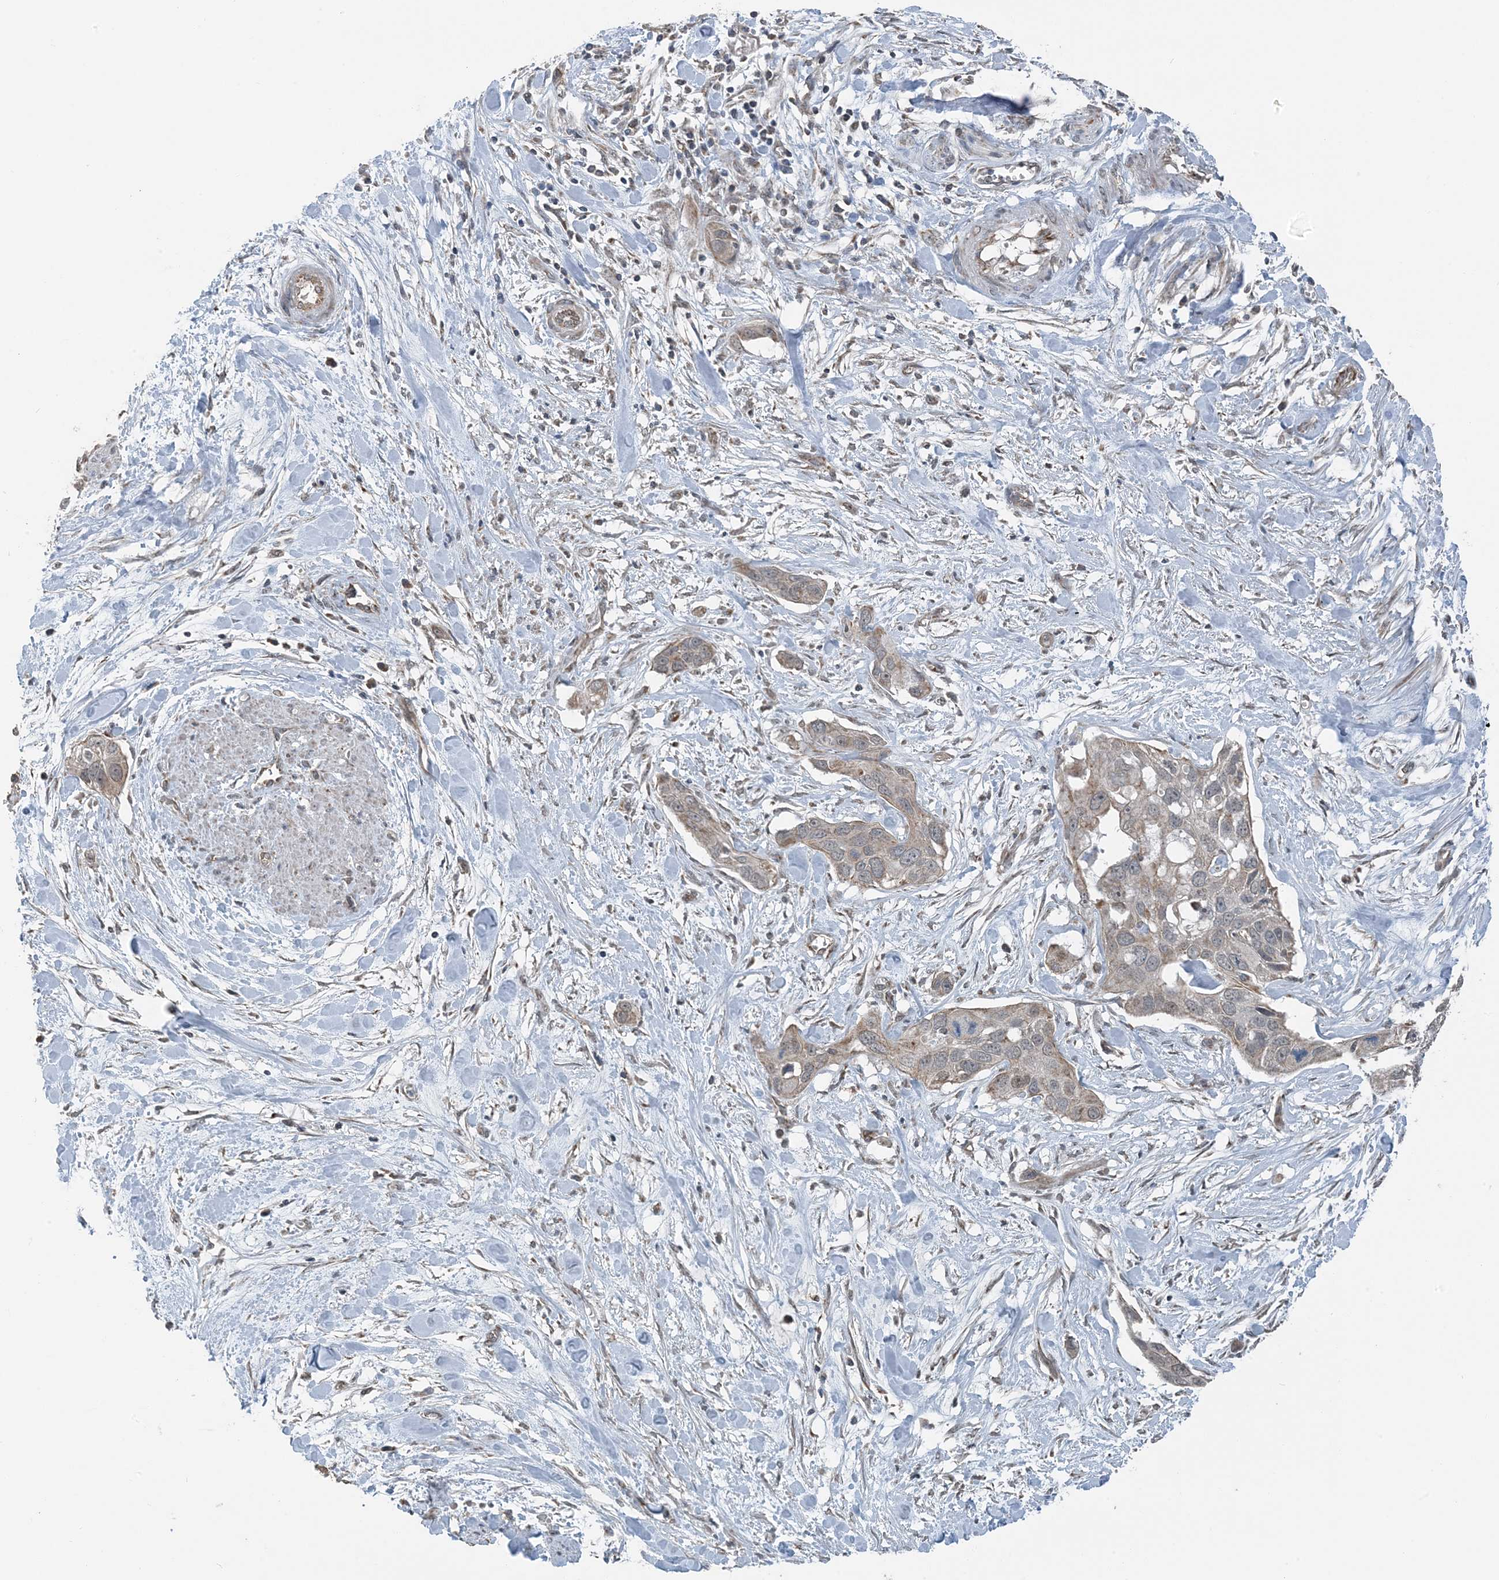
{"staining": {"intensity": "weak", "quantity": ">75%", "location": "cytoplasmic/membranous"}, "tissue": "pancreatic cancer", "cell_type": "Tumor cells", "image_type": "cancer", "snomed": [{"axis": "morphology", "description": "Adenocarcinoma, NOS"}, {"axis": "topography", "description": "Pancreas"}], "caption": "DAB immunohistochemical staining of human pancreatic cancer shows weak cytoplasmic/membranous protein staining in about >75% of tumor cells.", "gene": "PILRB", "patient": {"sex": "female", "age": 60}}